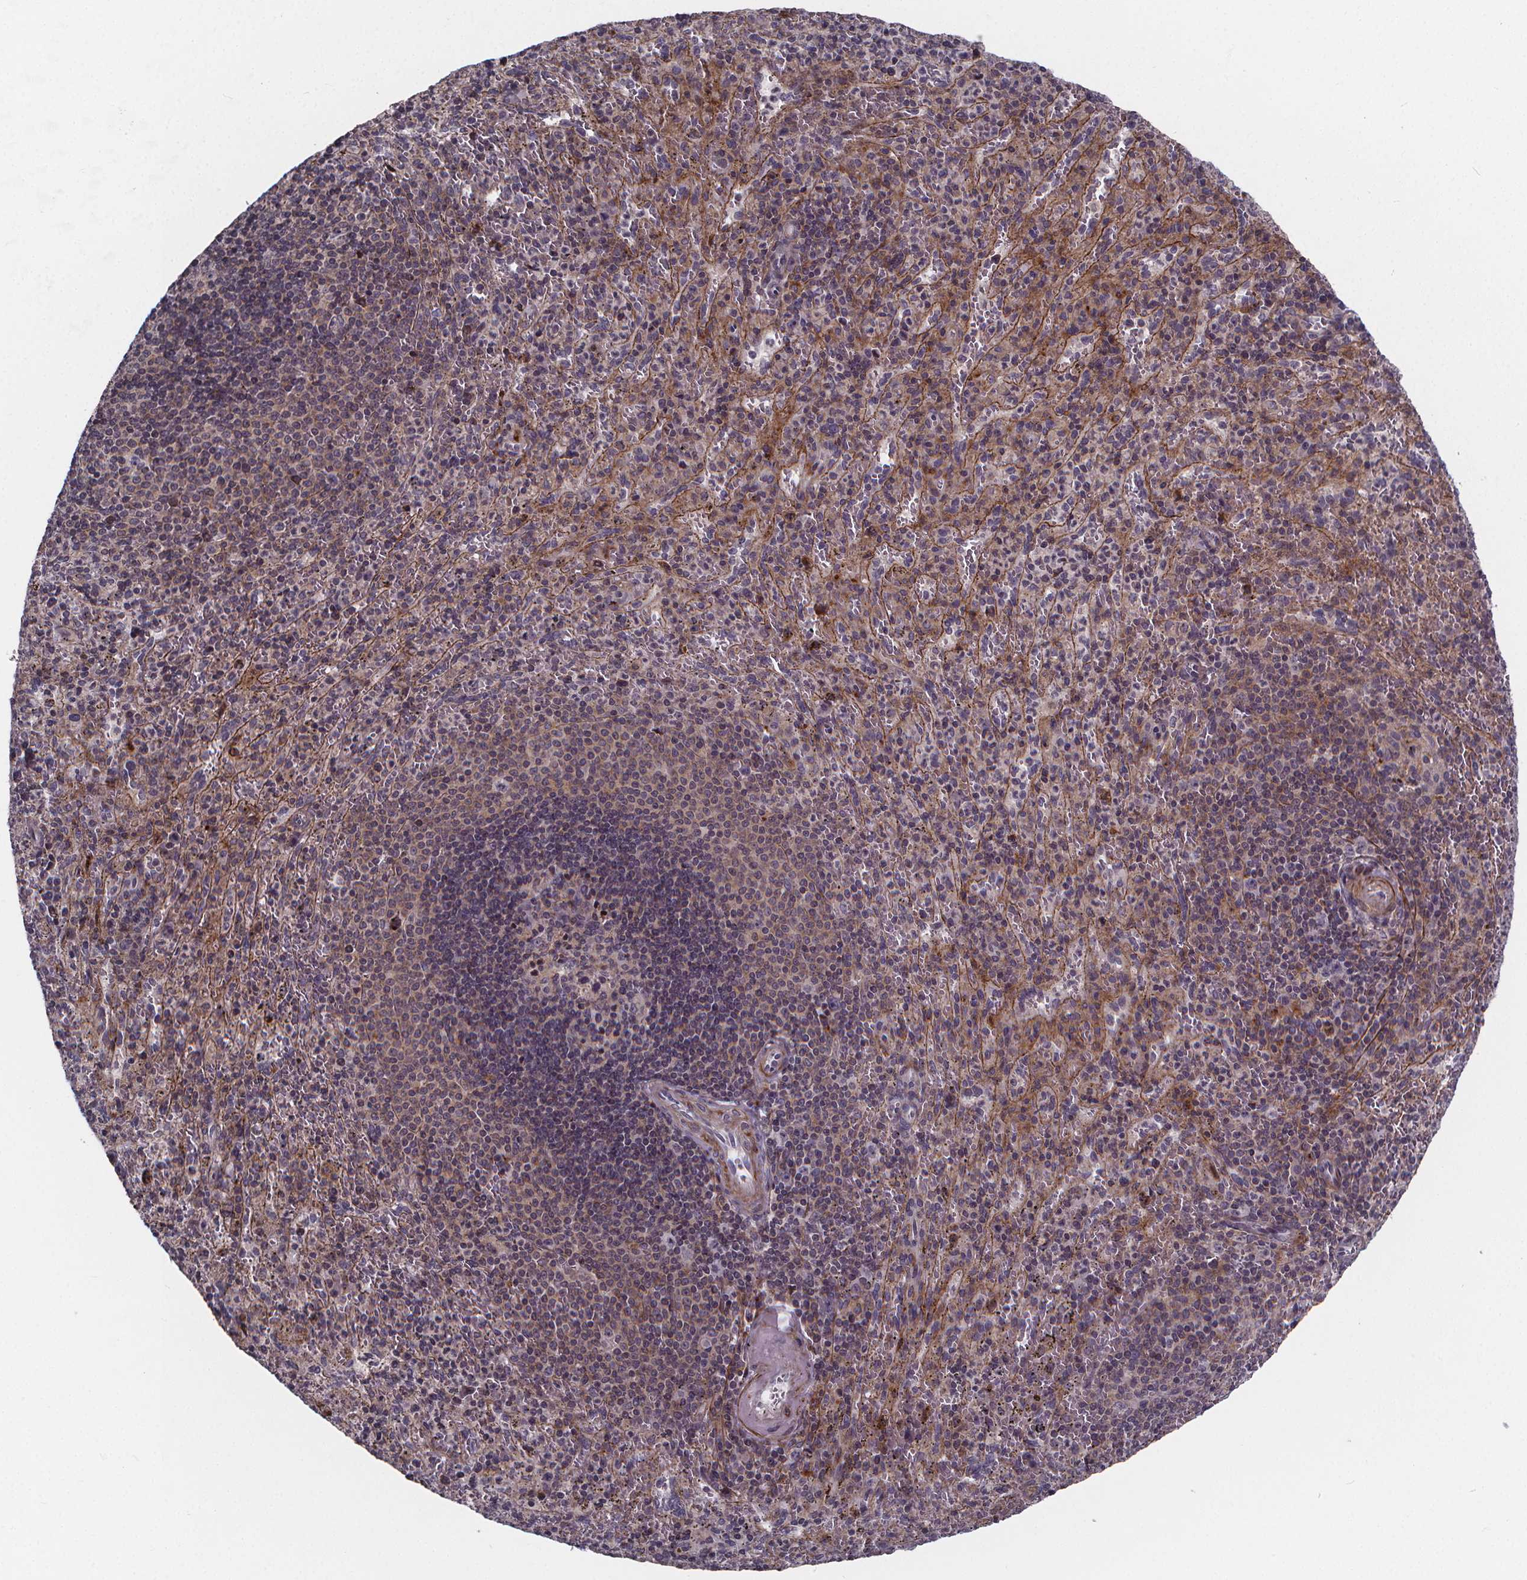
{"staining": {"intensity": "weak", "quantity": "<25%", "location": "cytoplasmic/membranous"}, "tissue": "spleen", "cell_type": "Cells in red pulp", "image_type": "normal", "snomed": [{"axis": "morphology", "description": "Normal tissue, NOS"}, {"axis": "topography", "description": "Spleen"}], "caption": "Immunohistochemistry of unremarkable human spleen shows no staining in cells in red pulp.", "gene": "FBXW2", "patient": {"sex": "male", "age": 57}}